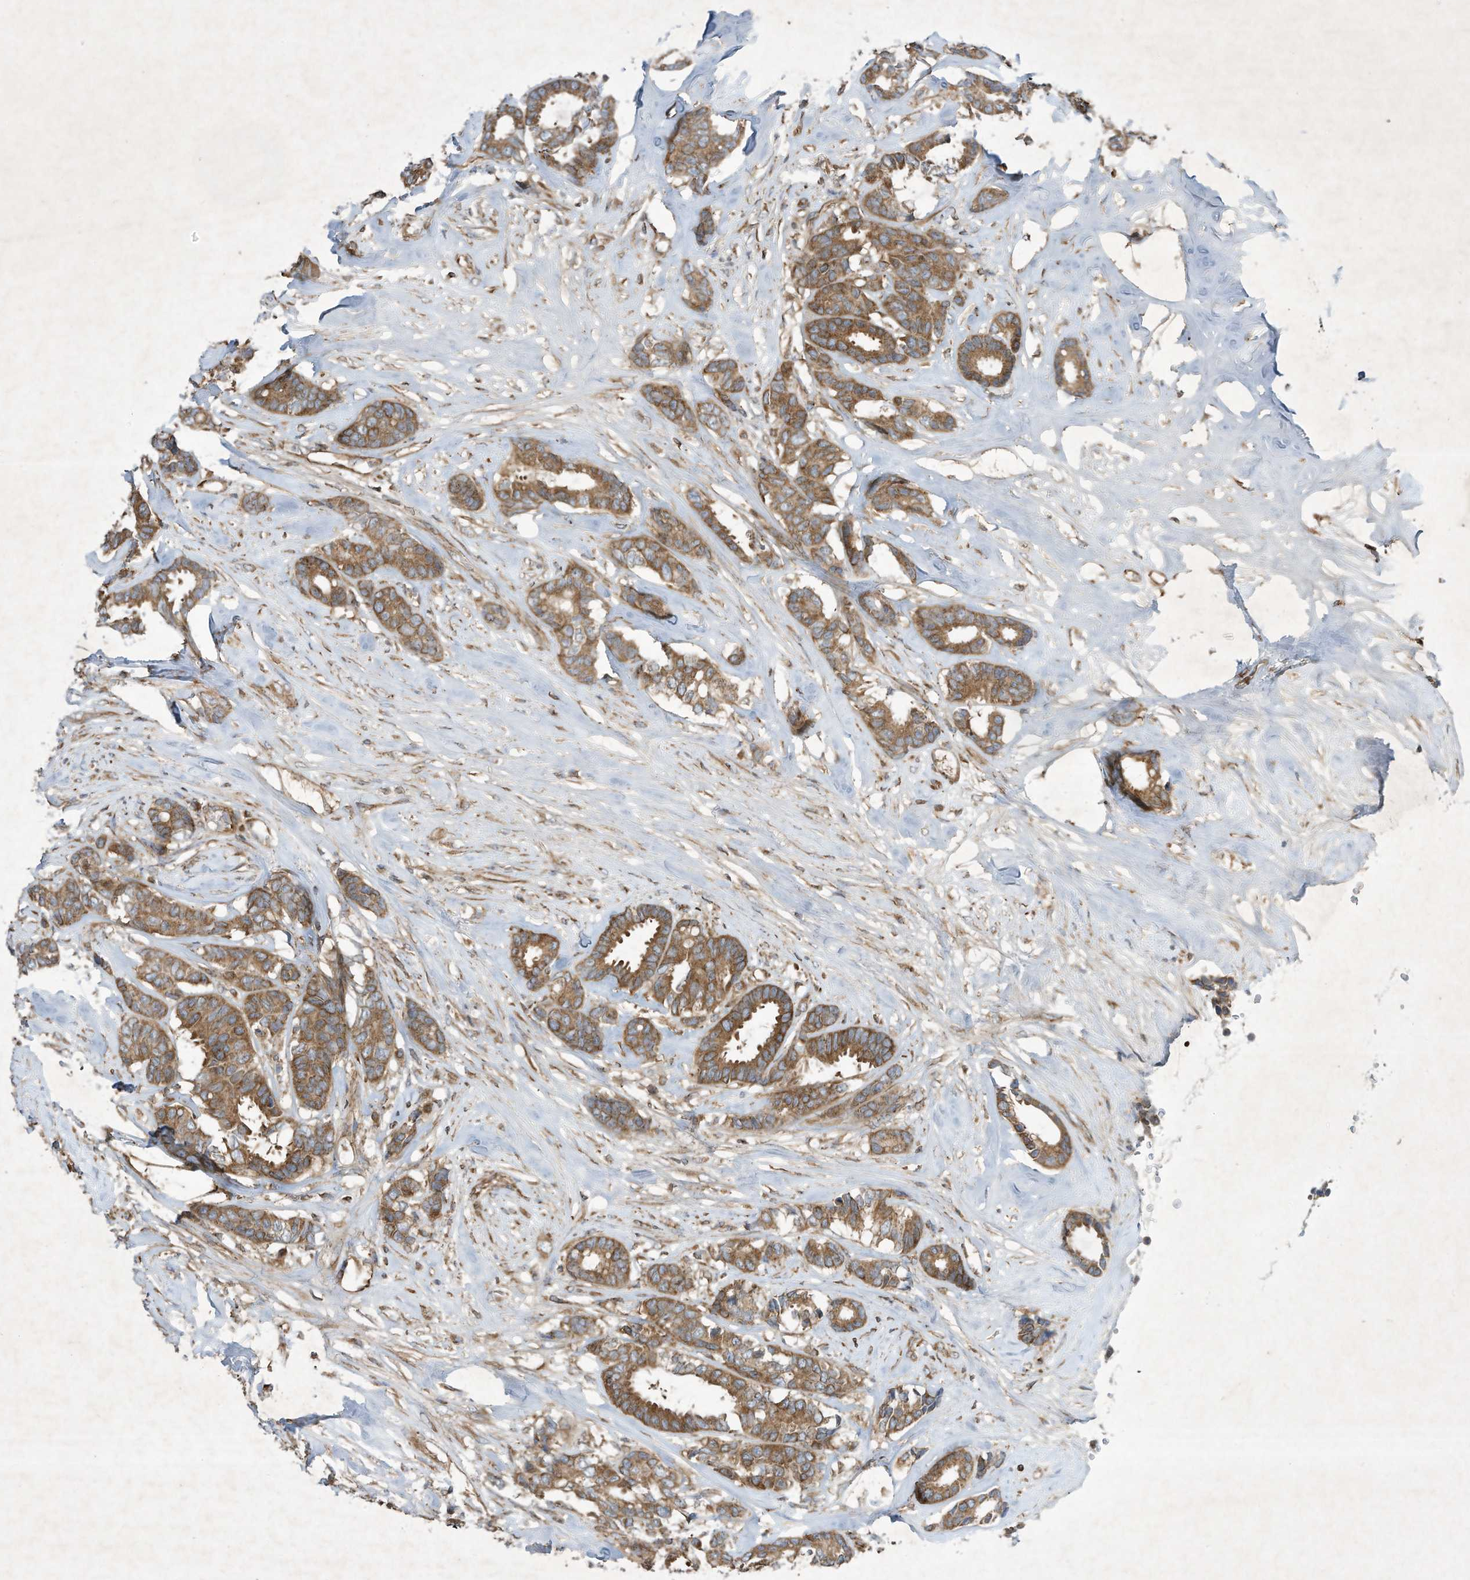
{"staining": {"intensity": "moderate", "quantity": ">75%", "location": "cytoplasmic/membranous"}, "tissue": "breast cancer", "cell_type": "Tumor cells", "image_type": "cancer", "snomed": [{"axis": "morphology", "description": "Duct carcinoma"}, {"axis": "topography", "description": "Breast"}], "caption": "Immunohistochemical staining of breast invasive ductal carcinoma displays medium levels of moderate cytoplasmic/membranous positivity in about >75% of tumor cells.", "gene": "SYNJ2", "patient": {"sex": "female", "age": 87}}